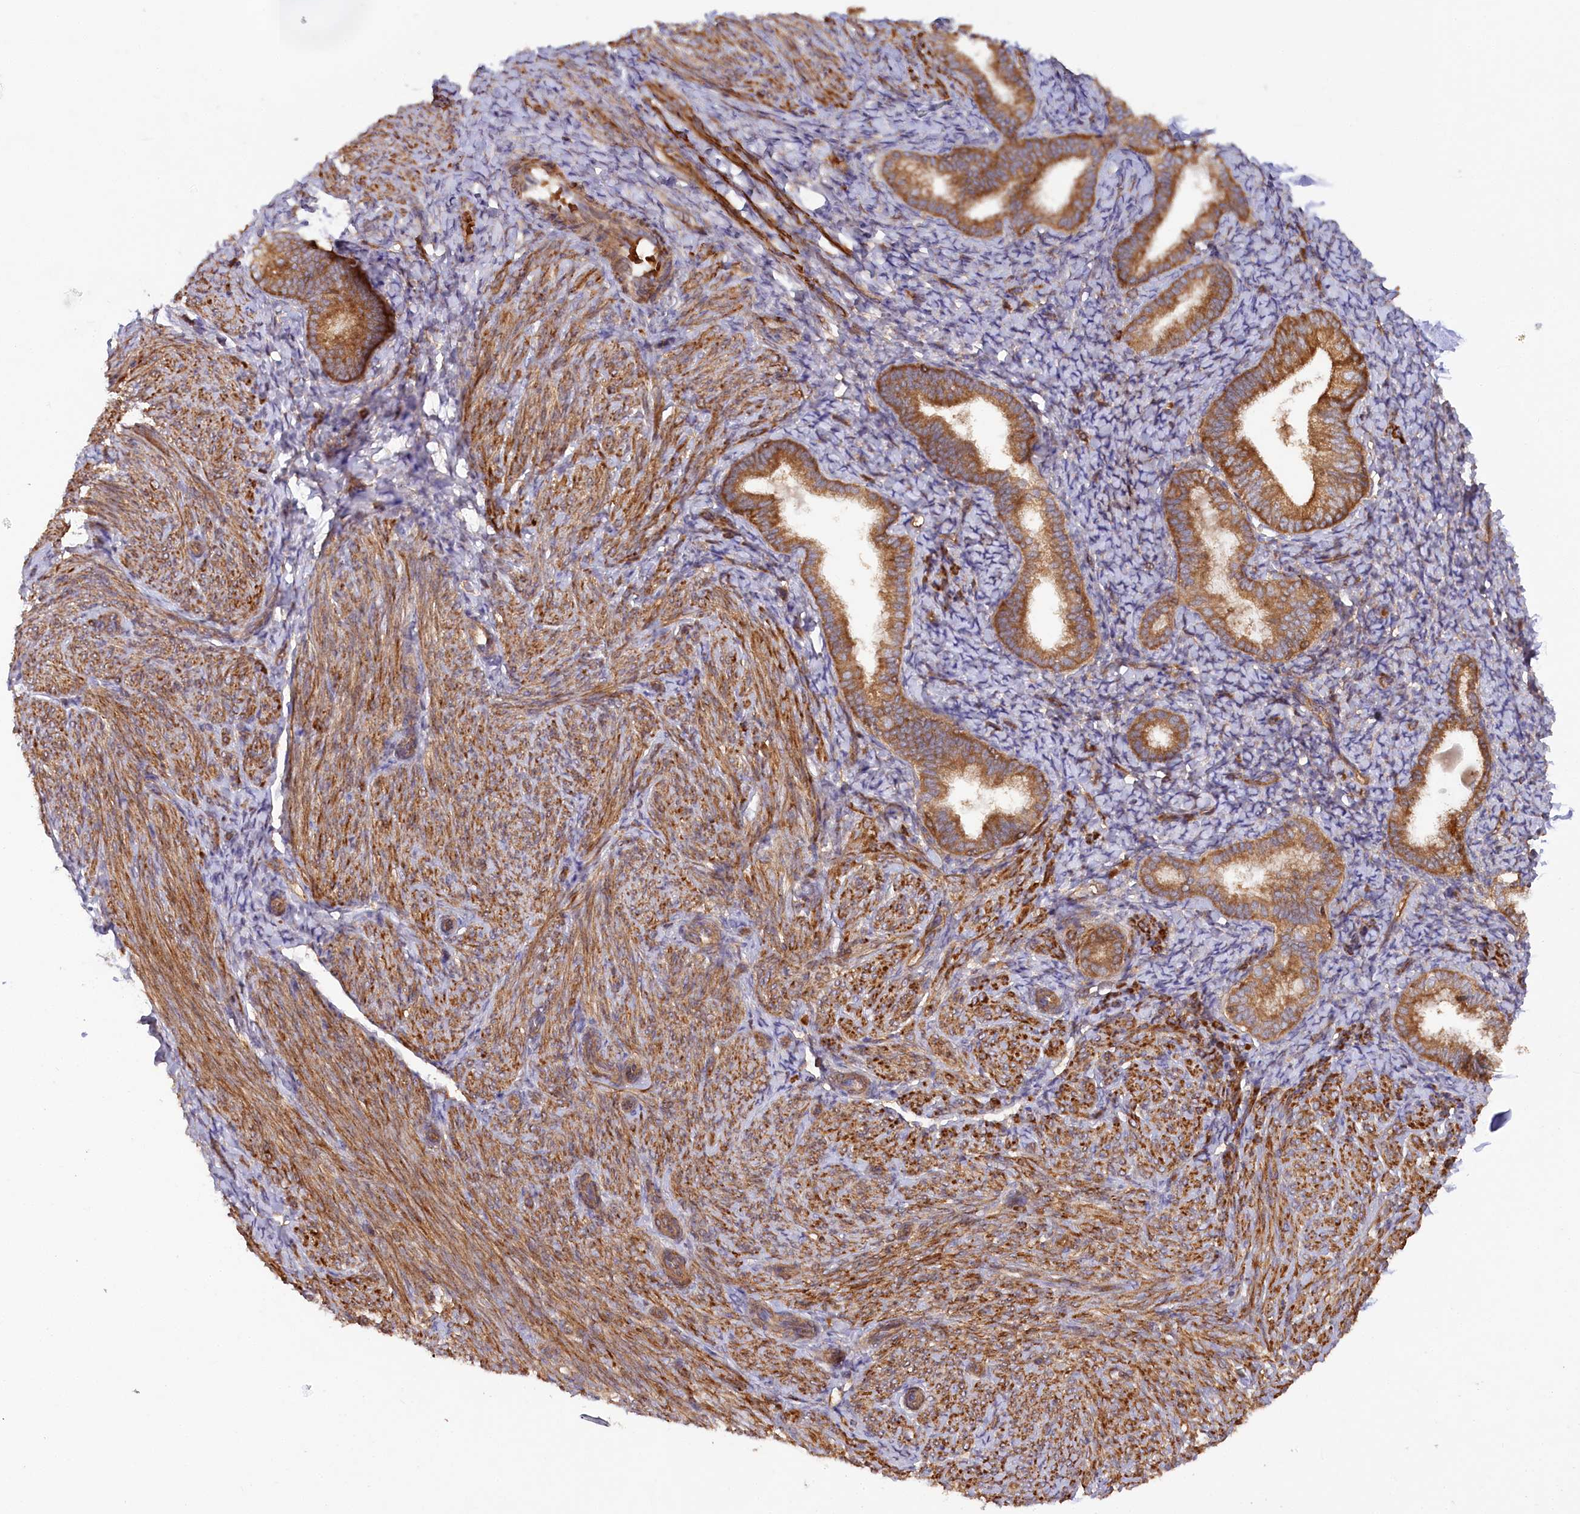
{"staining": {"intensity": "negative", "quantity": "none", "location": "none"}, "tissue": "endometrium", "cell_type": "Cells in endometrial stroma", "image_type": "normal", "snomed": [{"axis": "morphology", "description": "Normal tissue, NOS"}, {"axis": "topography", "description": "Endometrium"}], "caption": "Endometrium stained for a protein using IHC exhibits no expression cells in endometrial stroma.", "gene": "PAIP2", "patient": {"sex": "female", "age": 72}}